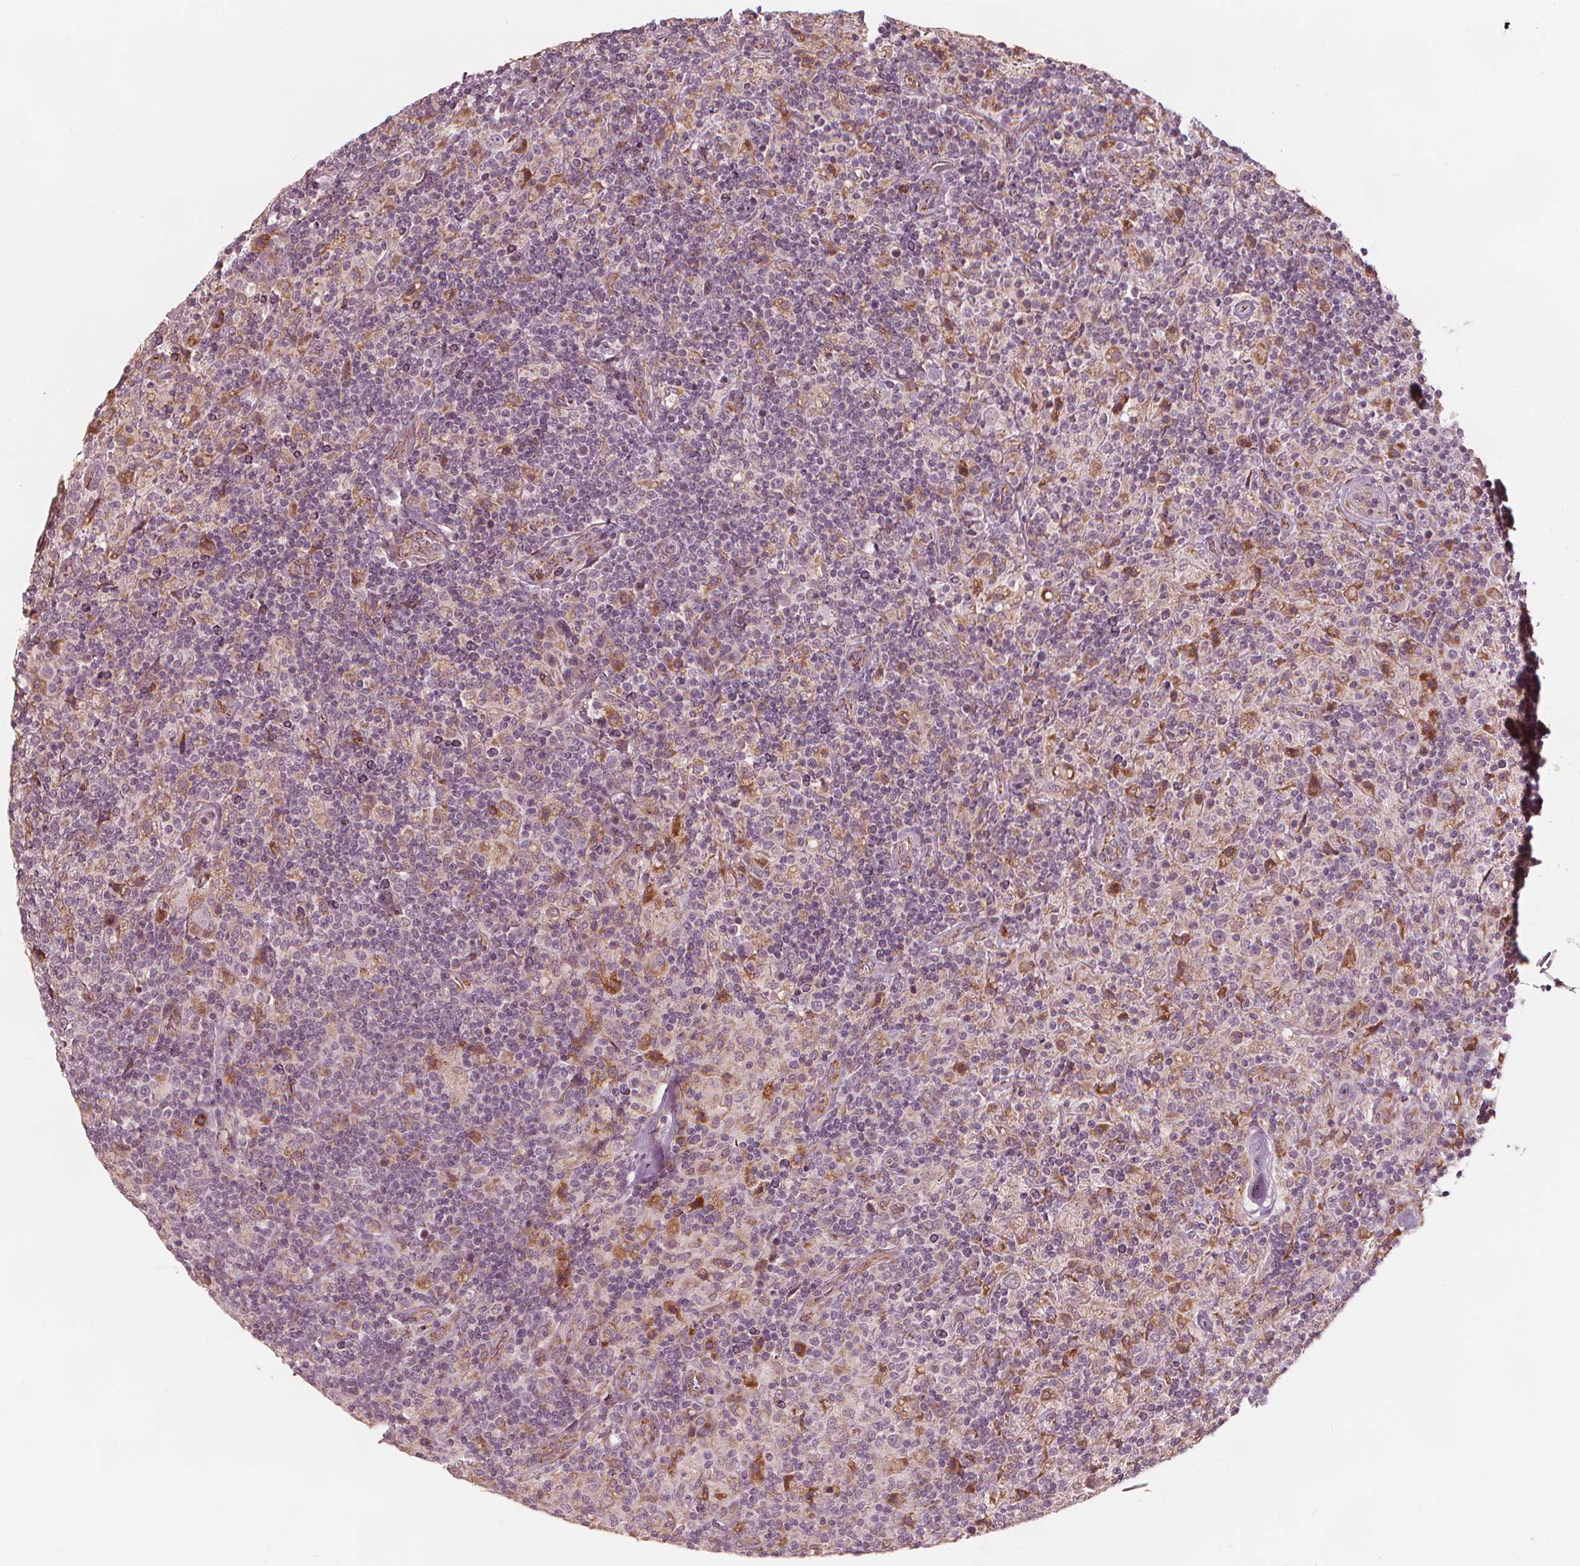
{"staining": {"intensity": "moderate", "quantity": "<25%", "location": "cytoplasmic/membranous"}, "tissue": "lymphoma", "cell_type": "Tumor cells", "image_type": "cancer", "snomed": [{"axis": "morphology", "description": "Hodgkin's disease, NOS"}, {"axis": "topography", "description": "Lymph node"}], "caption": "Lymphoma stained with a protein marker demonstrates moderate staining in tumor cells.", "gene": "NPC1L1", "patient": {"sex": "male", "age": 70}}